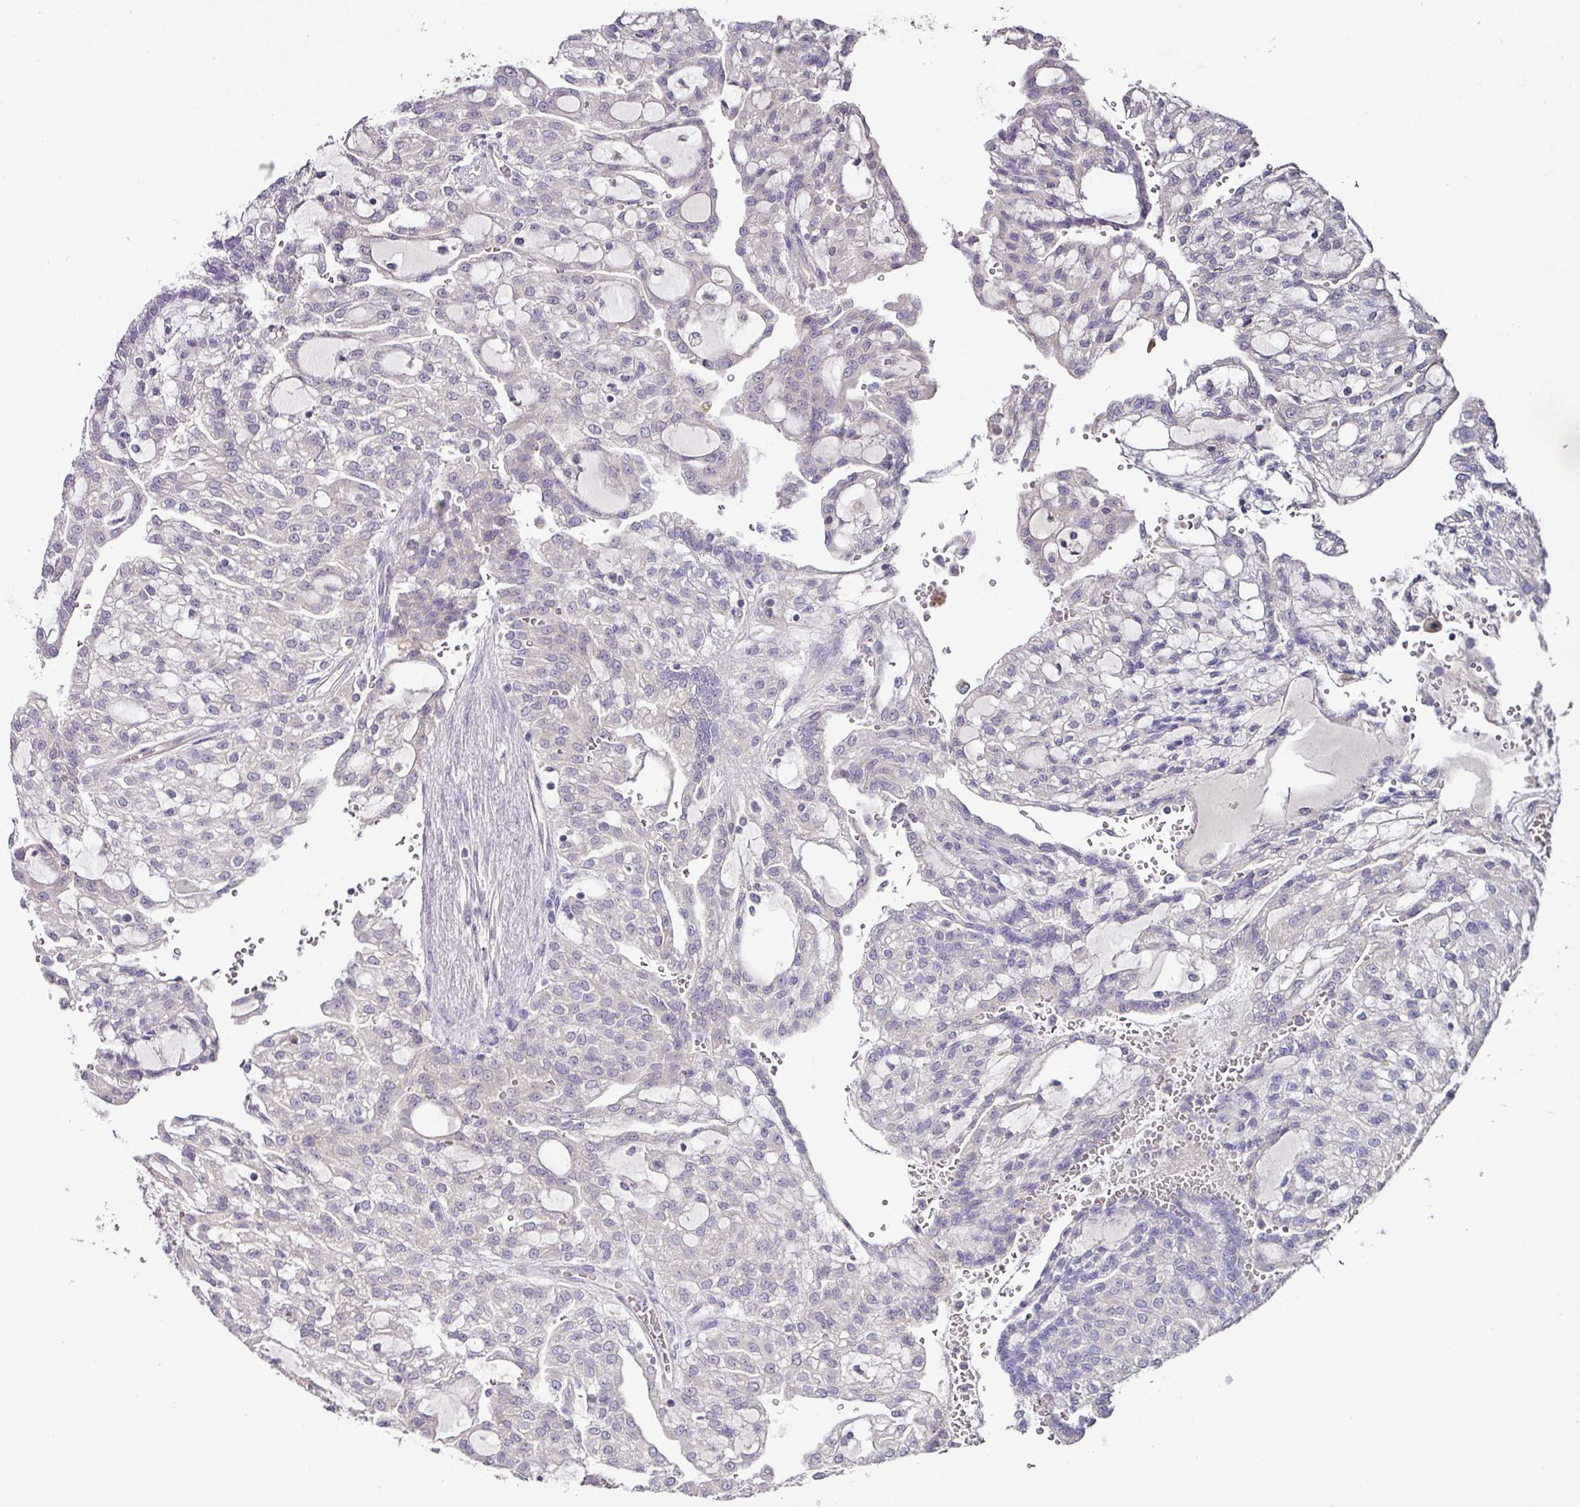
{"staining": {"intensity": "negative", "quantity": "none", "location": "none"}, "tissue": "renal cancer", "cell_type": "Tumor cells", "image_type": "cancer", "snomed": [{"axis": "morphology", "description": "Adenocarcinoma, NOS"}, {"axis": "topography", "description": "Kidney"}], "caption": "Immunohistochemistry of human renal cancer exhibits no staining in tumor cells.", "gene": "SKIC2", "patient": {"sex": "male", "age": 63}}